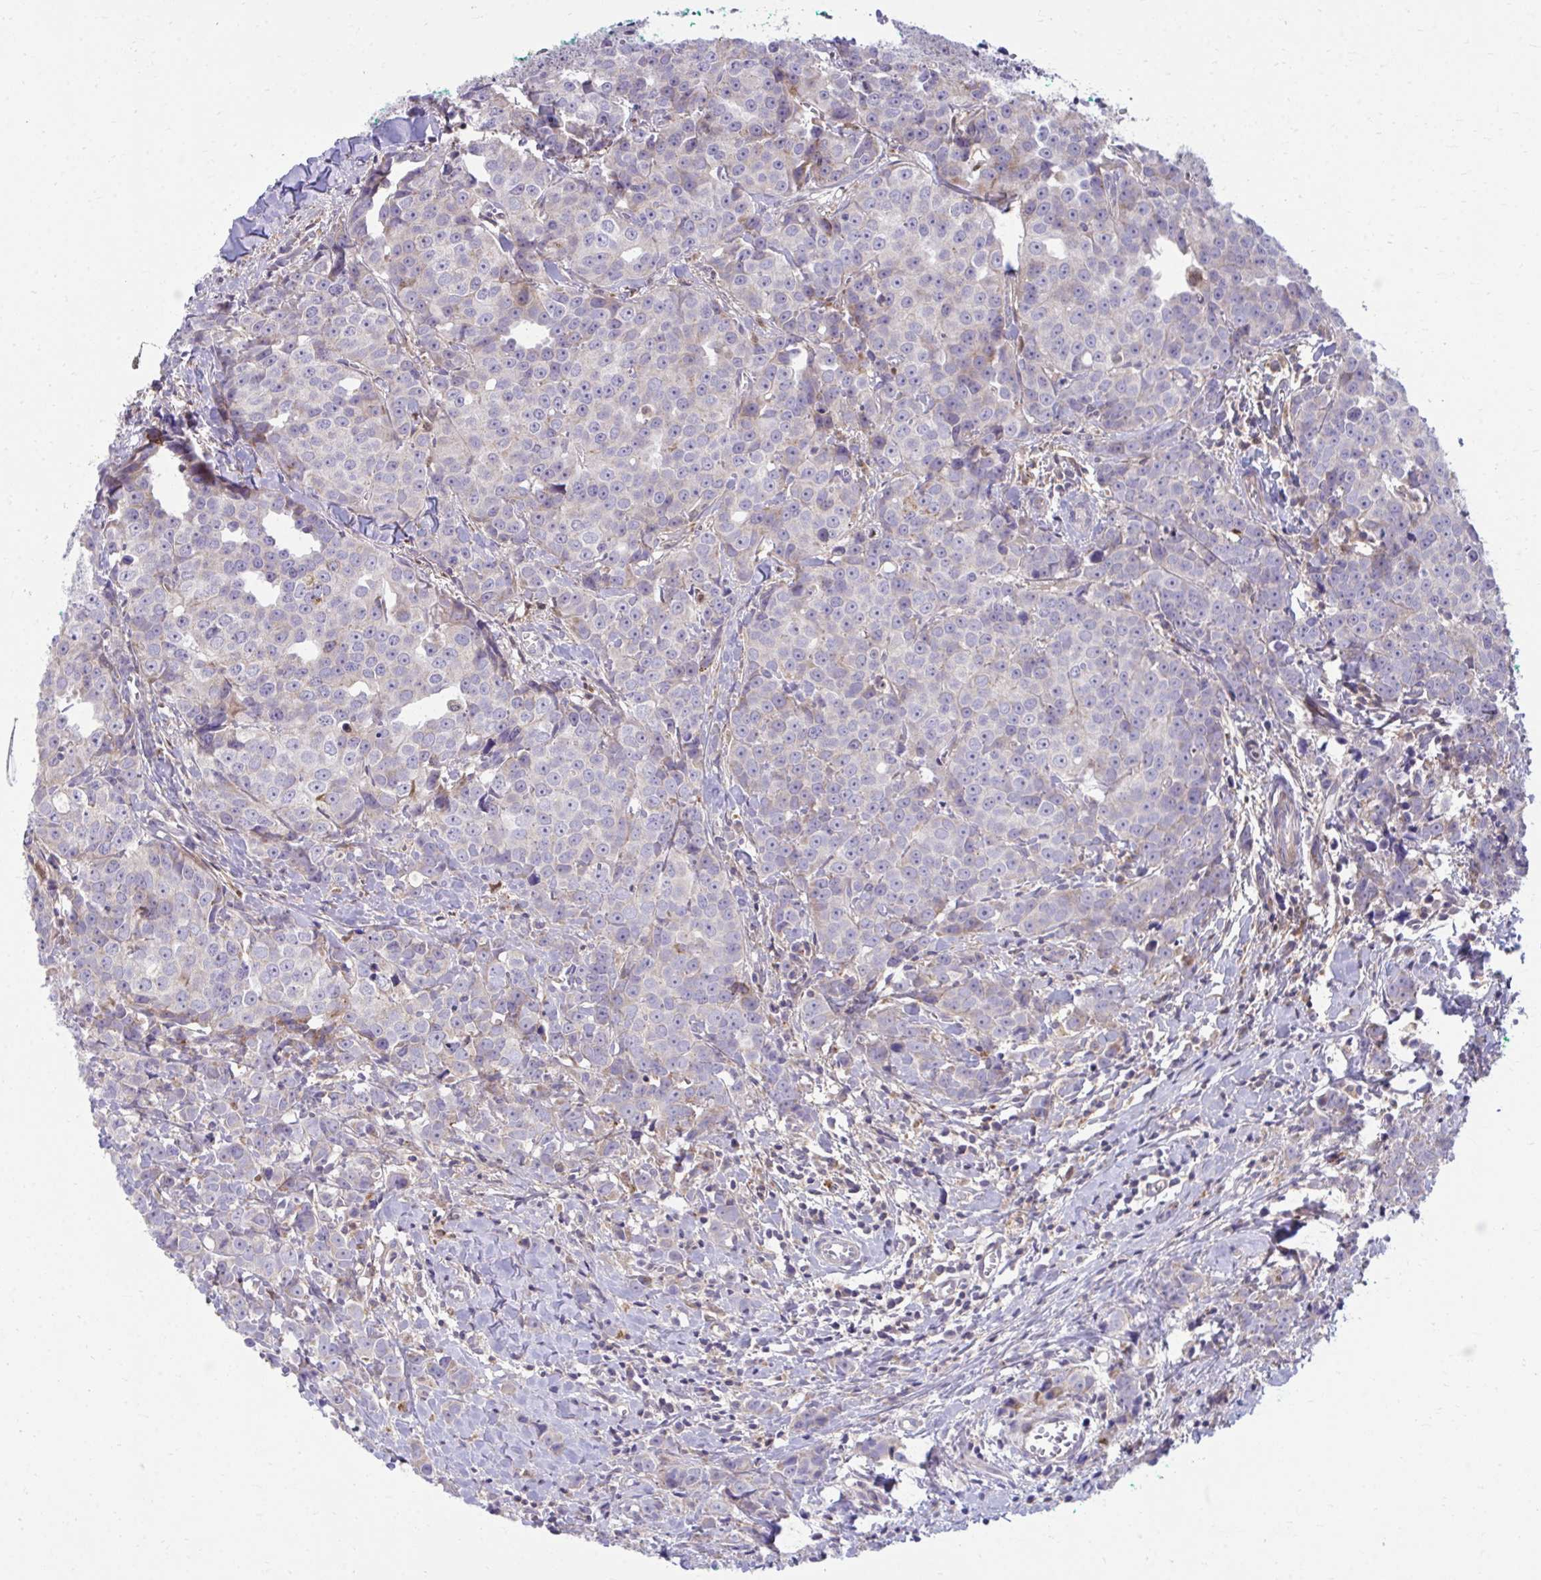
{"staining": {"intensity": "negative", "quantity": "none", "location": "none"}, "tissue": "breast cancer", "cell_type": "Tumor cells", "image_type": "cancer", "snomed": [{"axis": "morphology", "description": "Duct carcinoma"}, {"axis": "topography", "description": "Breast"}], "caption": "Immunohistochemistry (IHC) of infiltrating ductal carcinoma (breast) shows no positivity in tumor cells.", "gene": "C16orf54", "patient": {"sex": "female", "age": 80}}